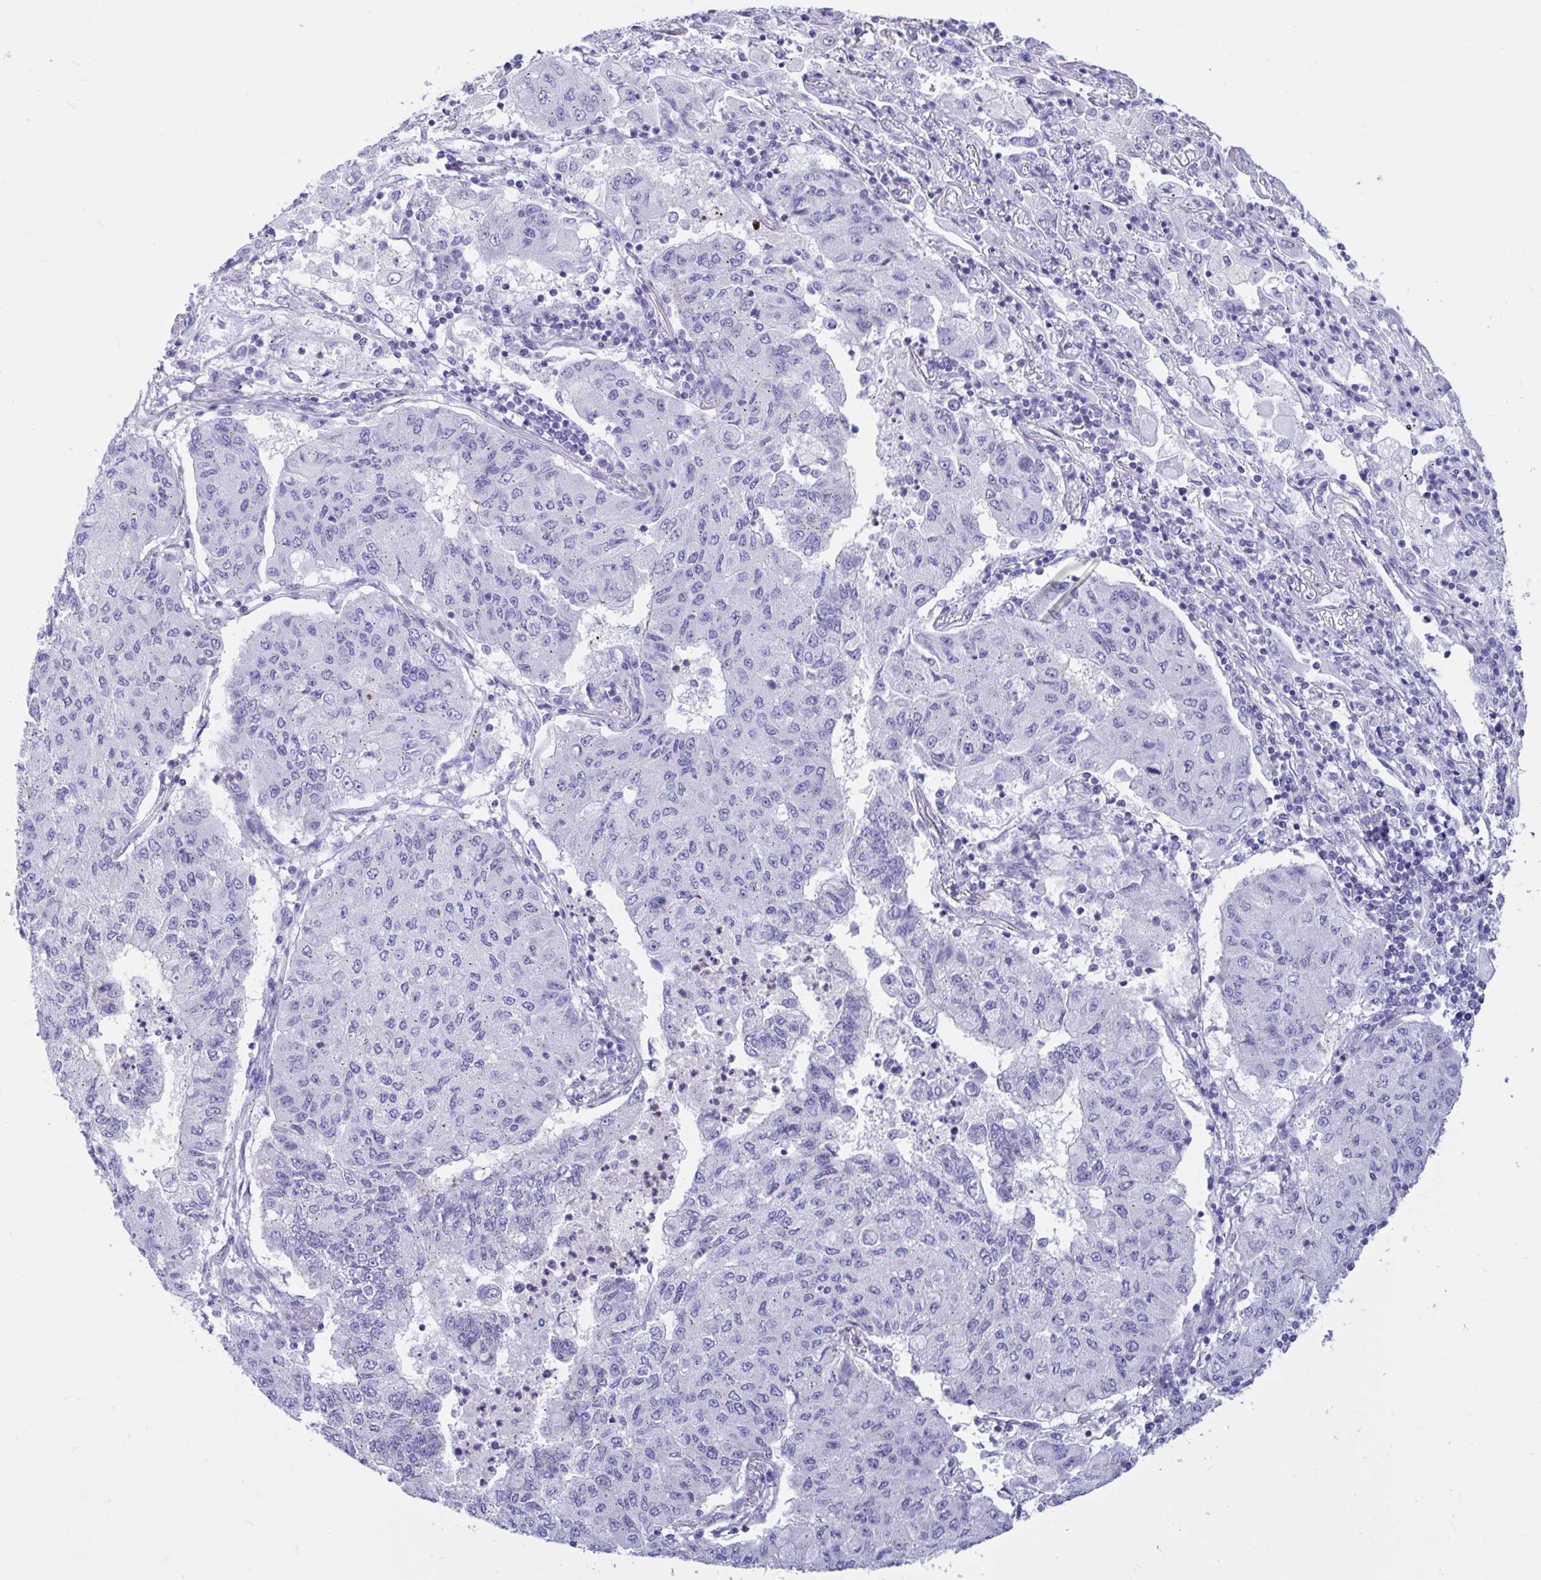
{"staining": {"intensity": "weak", "quantity": "25%-75%", "location": "cytoplasmic/membranous"}, "tissue": "lung cancer", "cell_type": "Tumor cells", "image_type": "cancer", "snomed": [{"axis": "morphology", "description": "Squamous cell carcinoma, NOS"}, {"axis": "topography", "description": "Lung"}], "caption": "A photomicrograph of human lung cancer (squamous cell carcinoma) stained for a protein demonstrates weak cytoplasmic/membranous brown staining in tumor cells.", "gene": "RNASE3", "patient": {"sex": "male", "age": 74}}